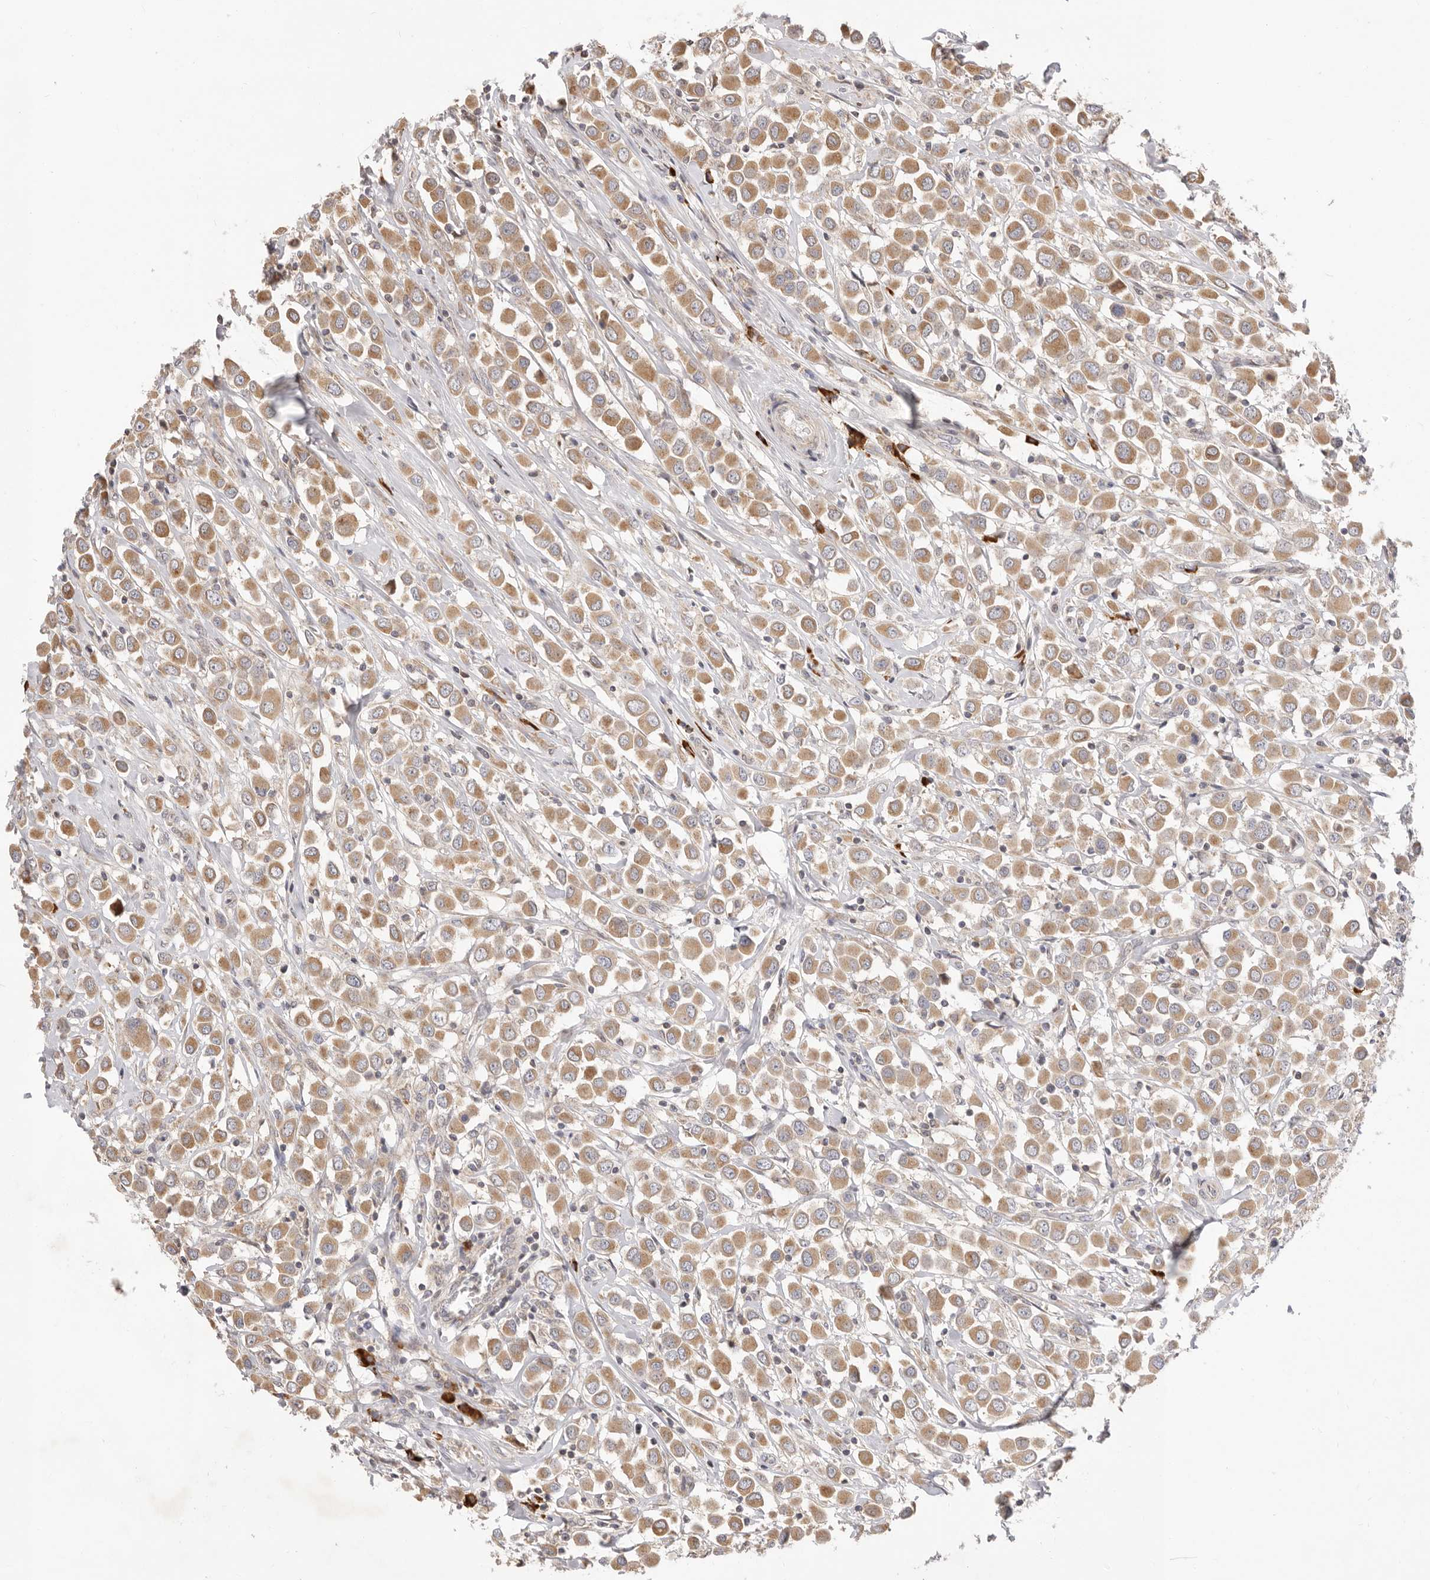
{"staining": {"intensity": "moderate", "quantity": ">75%", "location": "cytoplasmic/membranous"}, "tissue": "breast cancer", "cell_type": "Tumor cells", "image_type": "cancer", "snomed": [{"axis": "morphology", "description": "Duct carcinoma"}, {"axis": "topography", "description": "Breast"}], "caption": "The micrograph shows immunohistochemical staining of invasive ductal carcinoma (breast). There is moderate cytoplasmic/membranous staining is identified in about >75% of tumor cells.", "gene": "USH1C", "patient": {"sex": "female", "age": 61}}